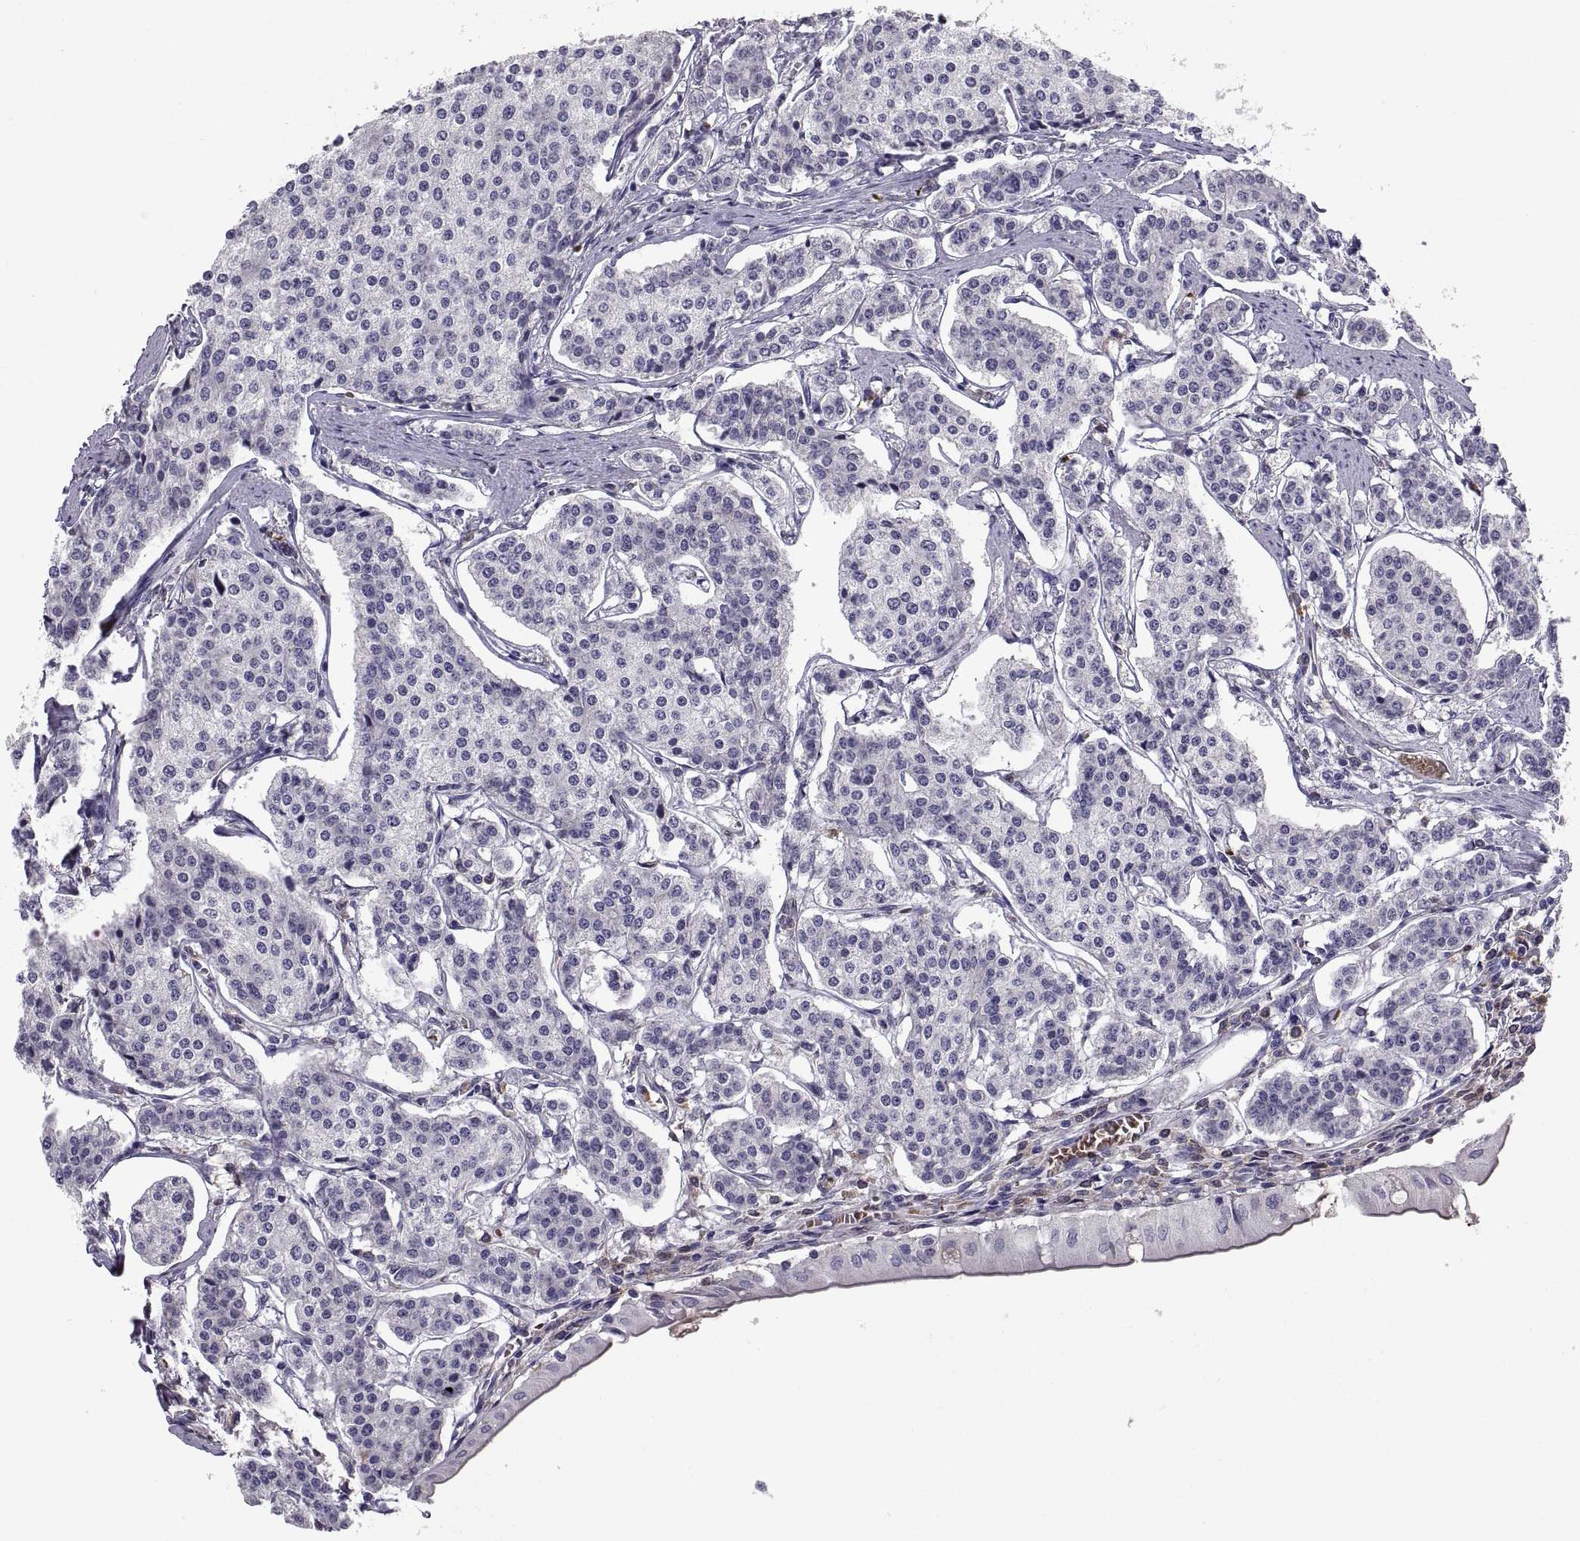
{"staining": {"intensity": "negative", "quantity": "none", "location": "none"}, "tissue": "carcinoid", "cell_type": "Tumor cells", "image_type": "cancer", "snomed": [{"axis": "morphology", "description": "Carcinoid, malignant, NOS"}, {"axis": "topography", "description": "Small intestine"}], "caption": "Tumor cells are negative for brown protein staining in carcinoid.", "gene": "DOK3", "patient": {"sex": "female", "age": 65}}